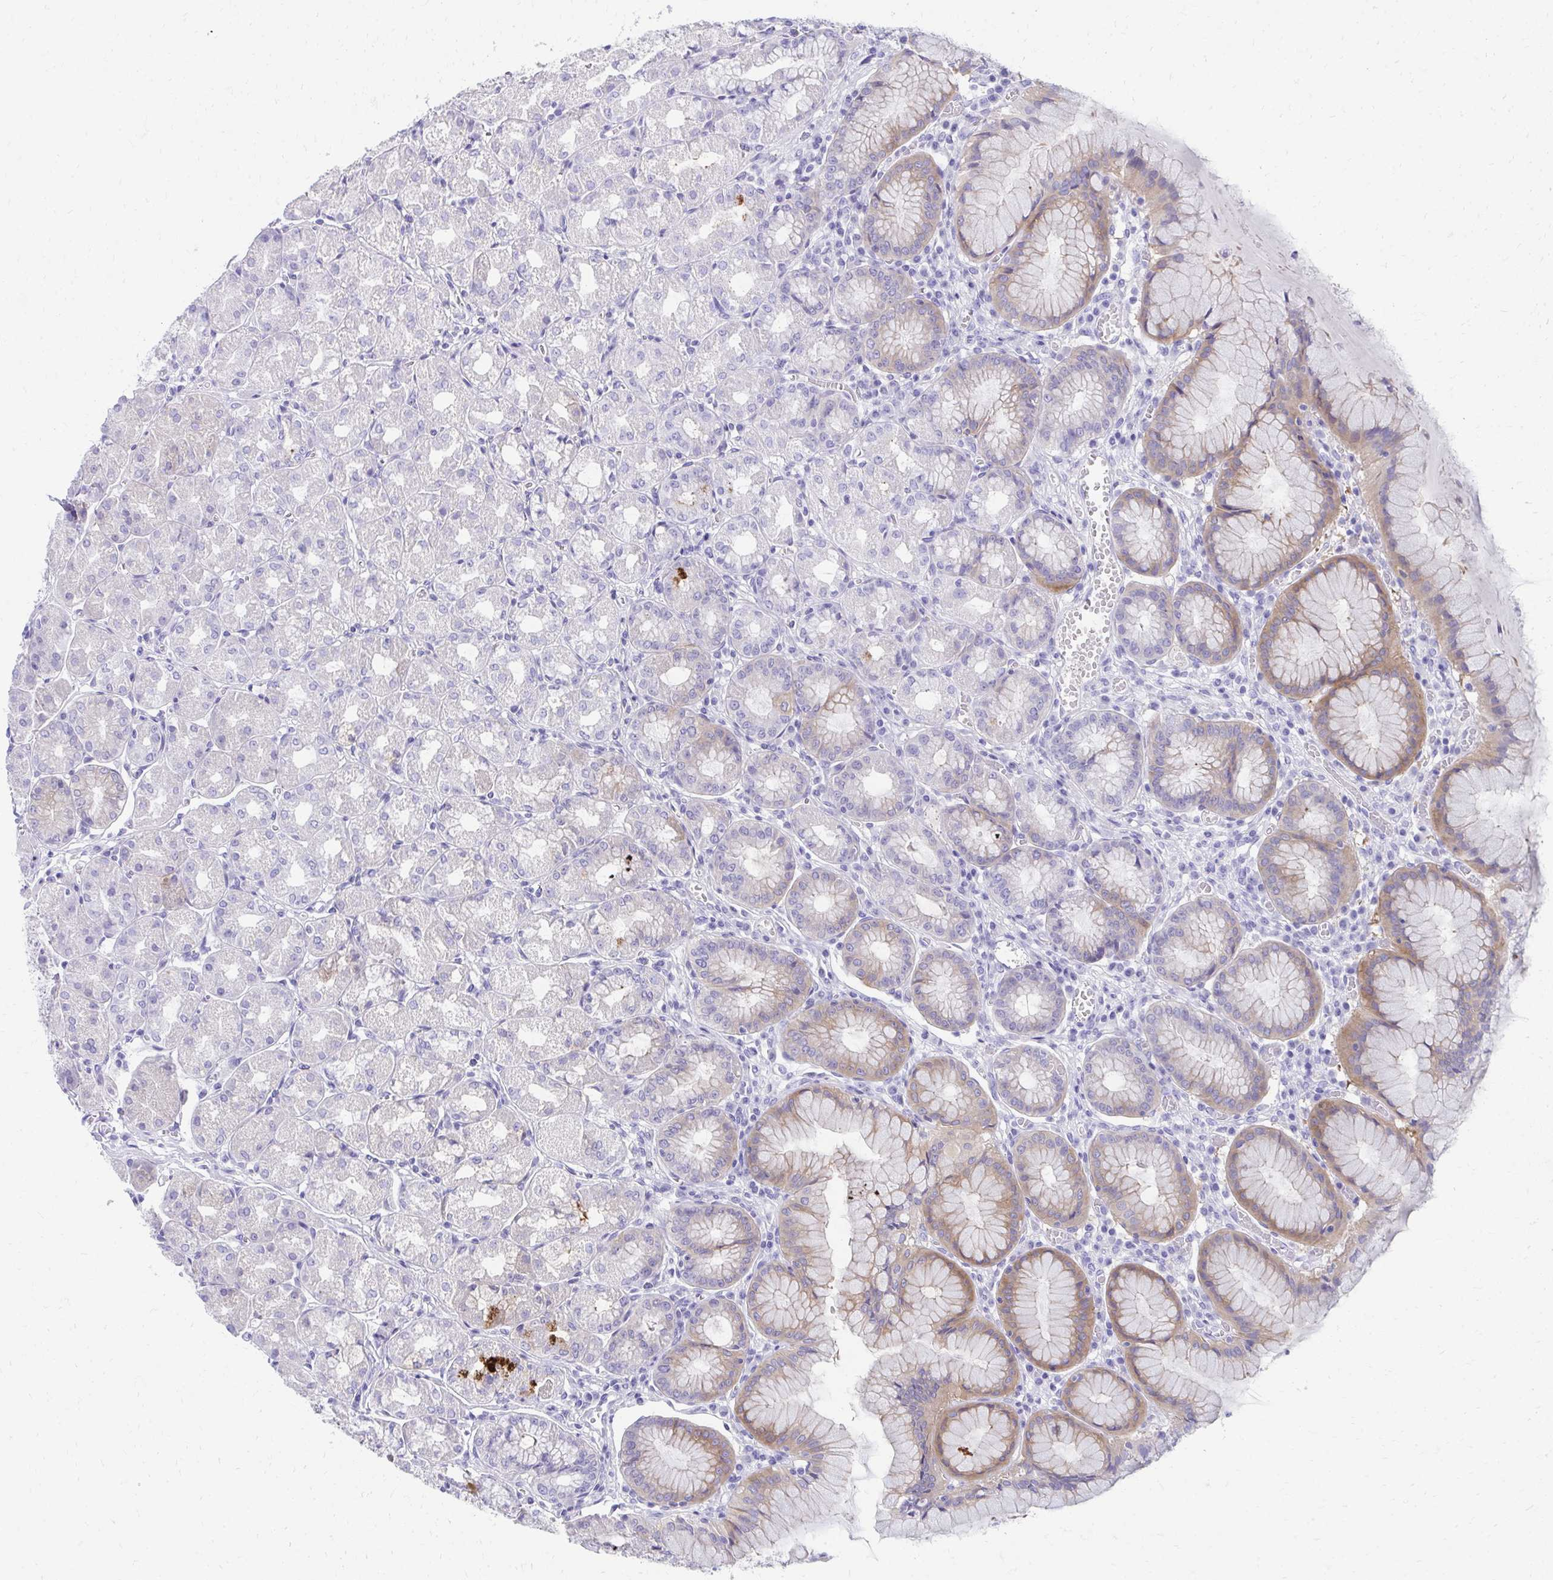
{"staining": {"intensity": "moderate", "quantity": "<25%", "location": "cytoplasmic/membranous"}, "tissue": "stomach", "cell_type": "Glandular cells", "image_type": "normal", "snomed": [{"axis": "morphology", "description": "Normal tissue, NOS"}, {"axis": "topography", "description": "Stomach"}], "caption": "Protein staining demonstrates moderate cytoplasmic/membranous expression in about <25% of glandular cells in unremarkable stomach. (Brightfield microscopy of DAB IHC at high magnification).", "gene": "SEC14L3", "patient": {"sex": "male", "age": 55}}